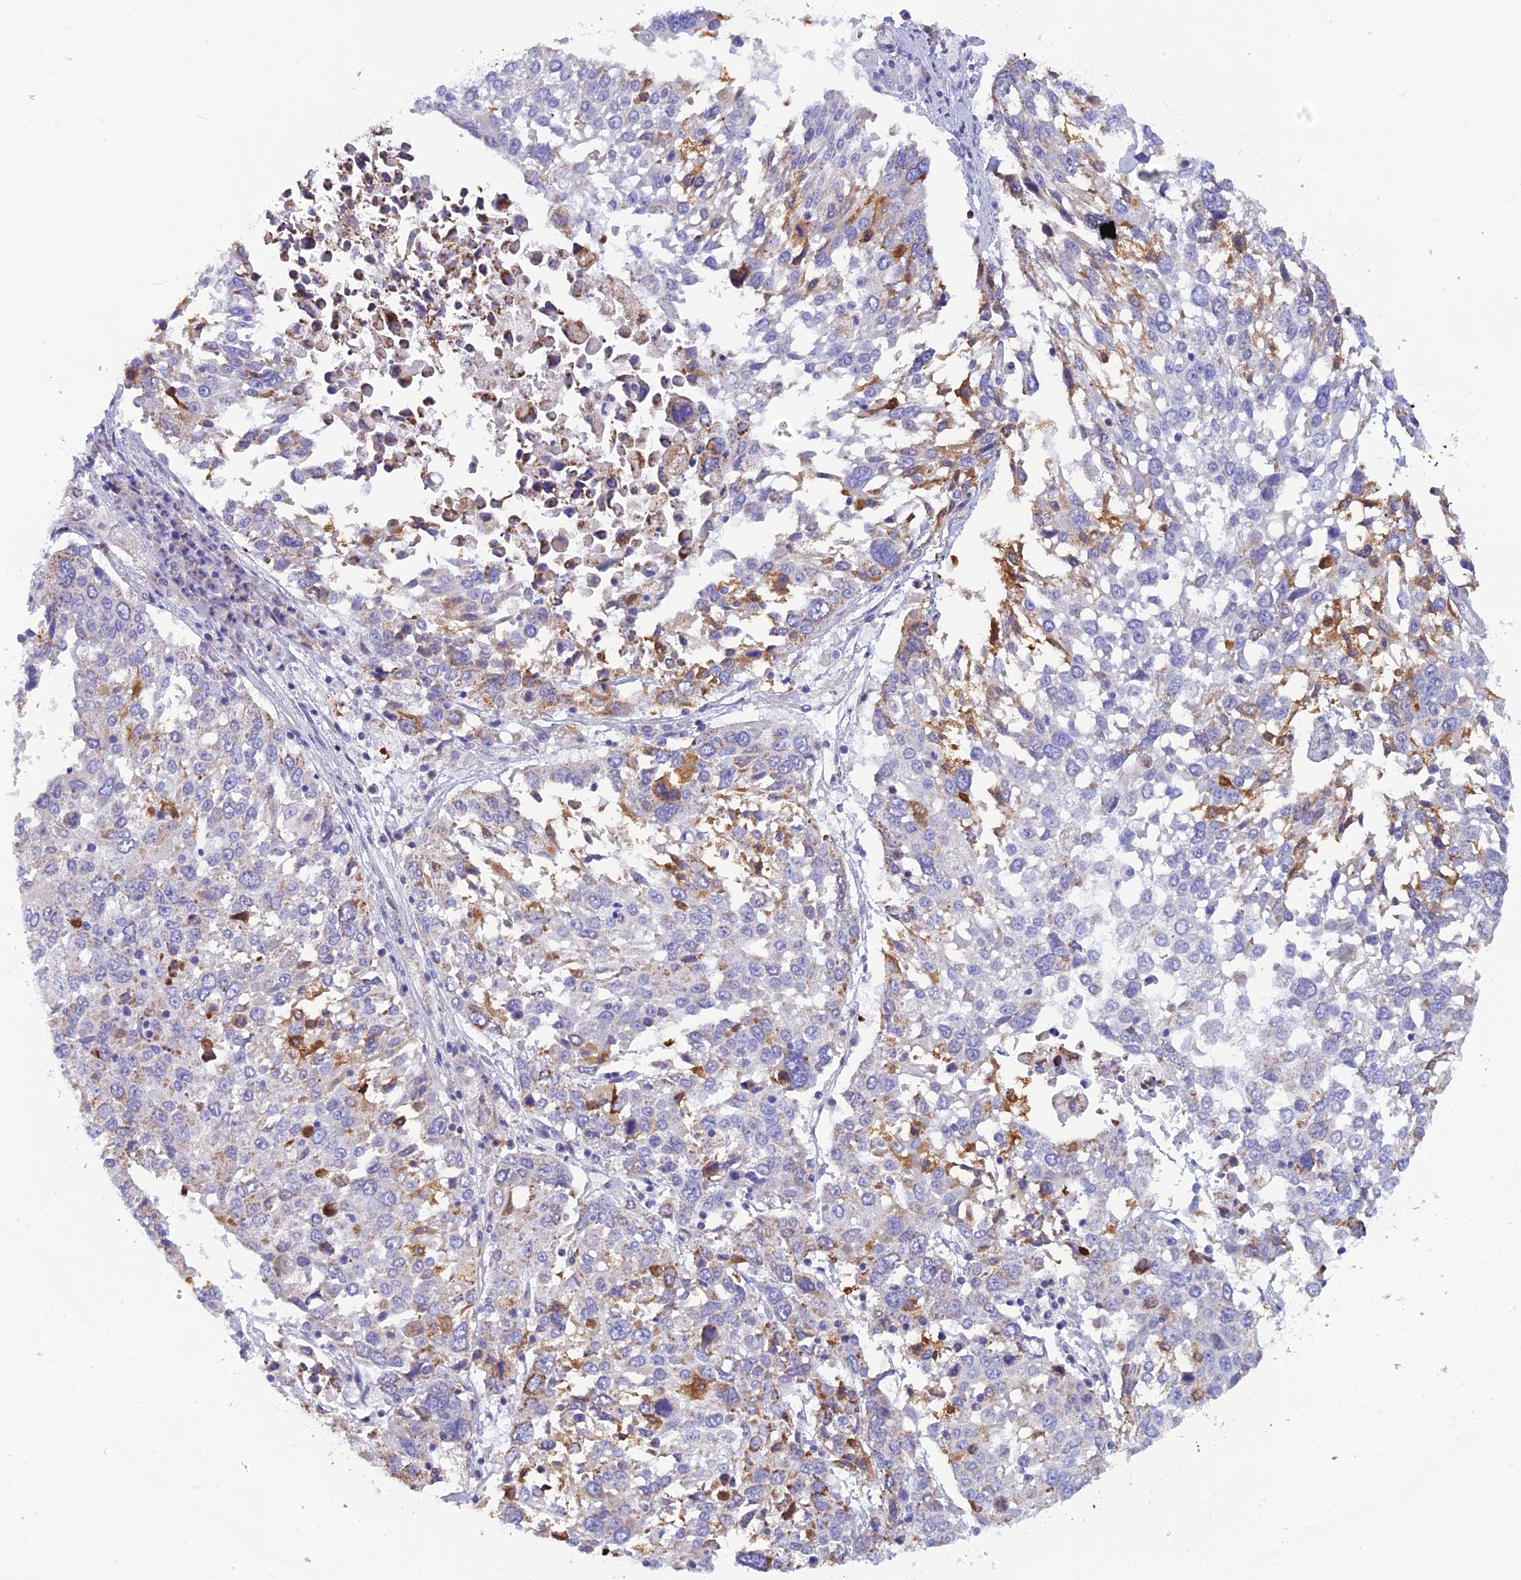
{"staining": {"intensity": "moderate", "quantity": "<25%", "location": "cytoplasmic/membranous"}, "tissue": "lung cancer", "cell_type": "Tumor cells", "image_type": "cancer", "snomed": [{"axis": "morphology", "description": "Squamous cell carcinoma, NOS"}, {"axis": "topography", "description": "Lung"}], "caption": "A brown stain shows moderate cytoplasmic/membranous expression of a protein in human lung squamous cell carcinoma tumor cells.", "gene": "POMGNT1", "patient": {"sex": "male", "age": 65}}